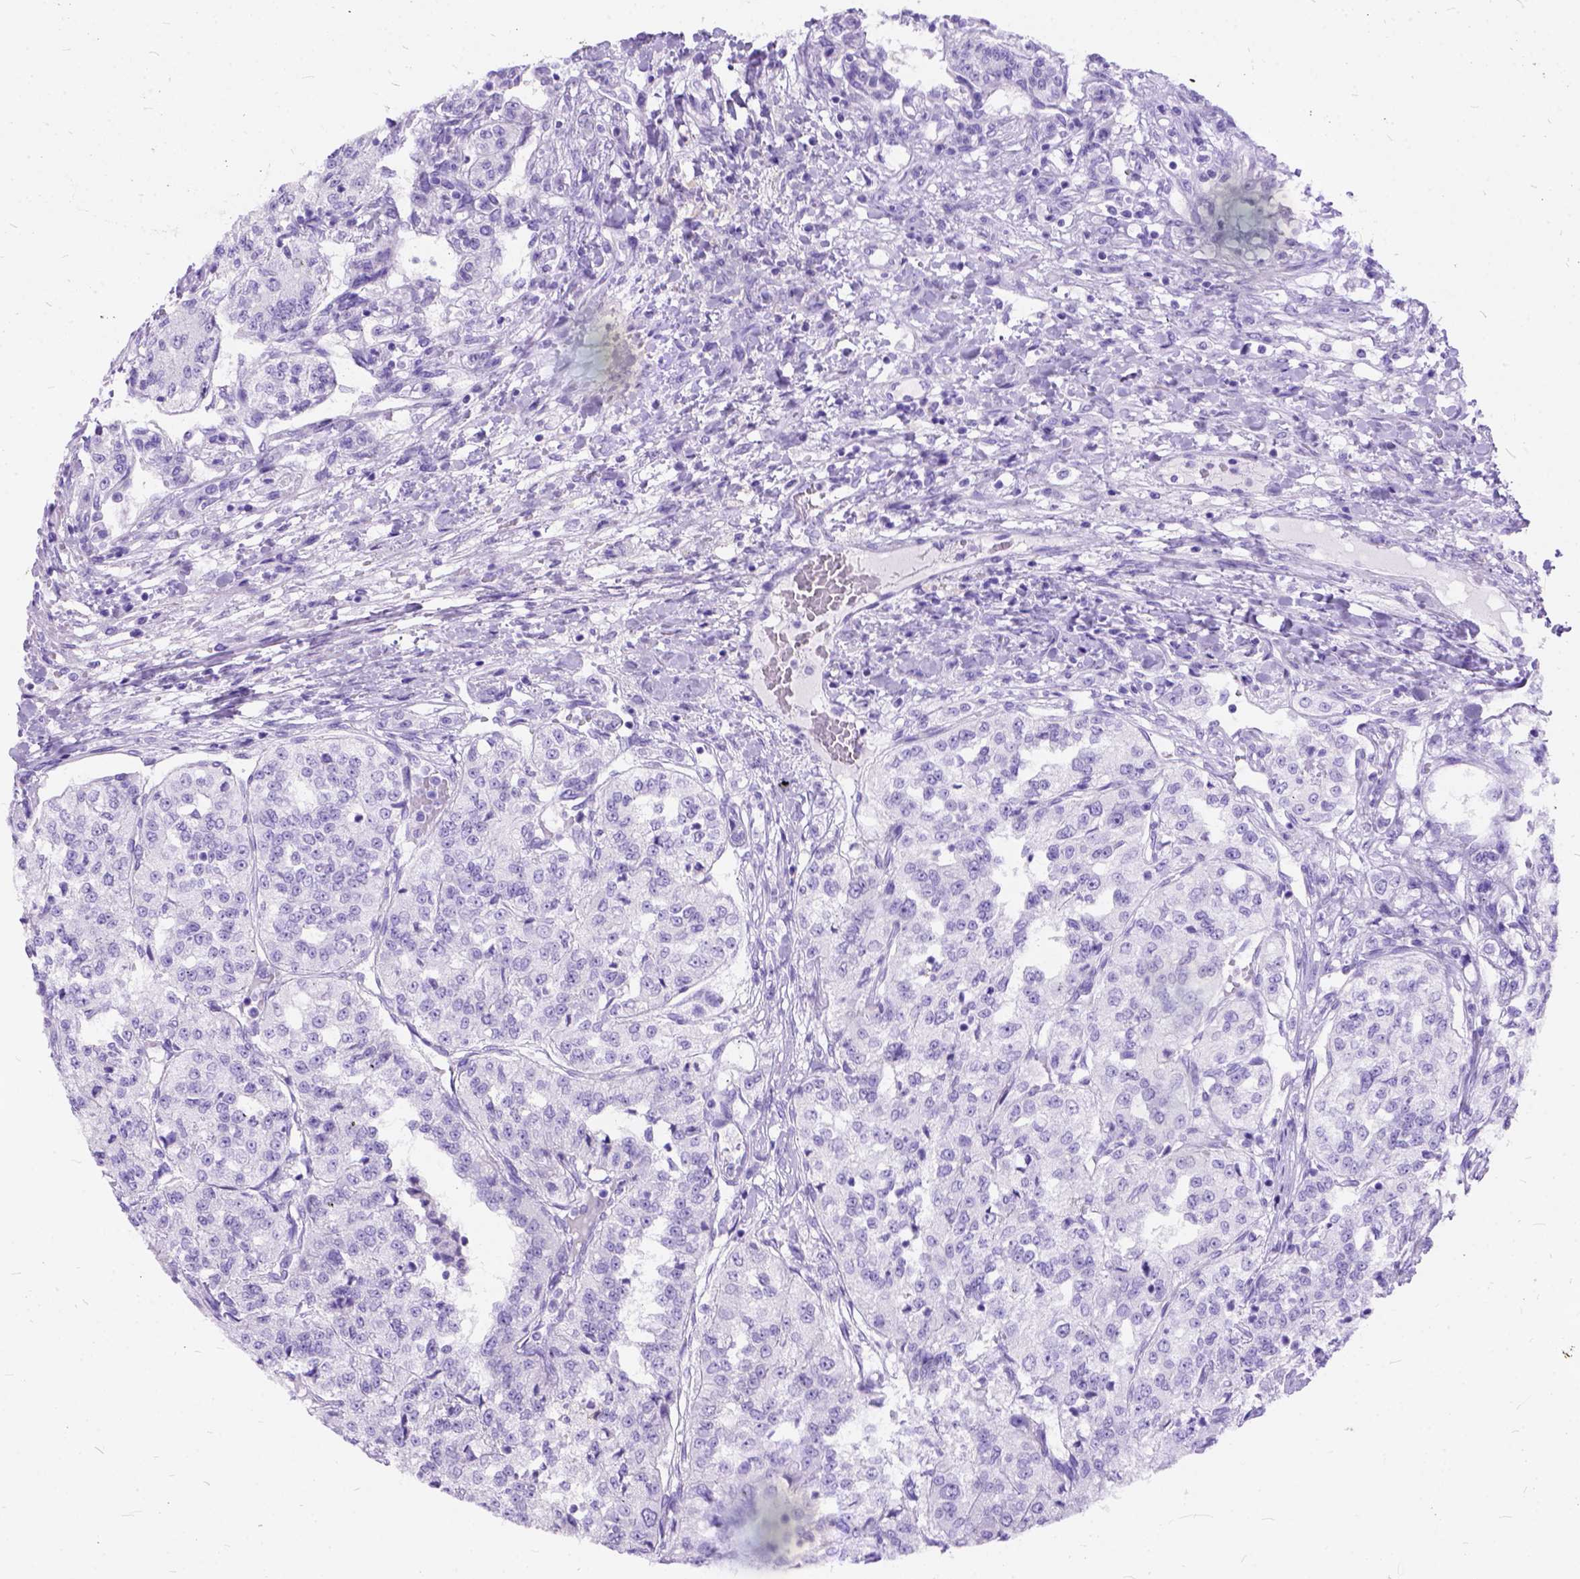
{"staining": {"intensity": "negative", "quantity": "none", "location": "none"}, "tissue": "renal cancer", "cell_type": "Tumor cells", "image_type": "cancer", "snomed": [{"axis": "morphology", "description": "Adenocarcinoma, NOS"}, {"axis": "topography", "description": "Kidney"}], "caption": "The image displays no staining of tumor cells in renal adenocarcinoma. The staining was performed using DAB to visualize the protein expression in brown, while the nuclei were stained in blue with hematoxylin (Magnification: 20x).", "gene": "C1QTNF3", "patient": {"sex": "female", "age": 63}}